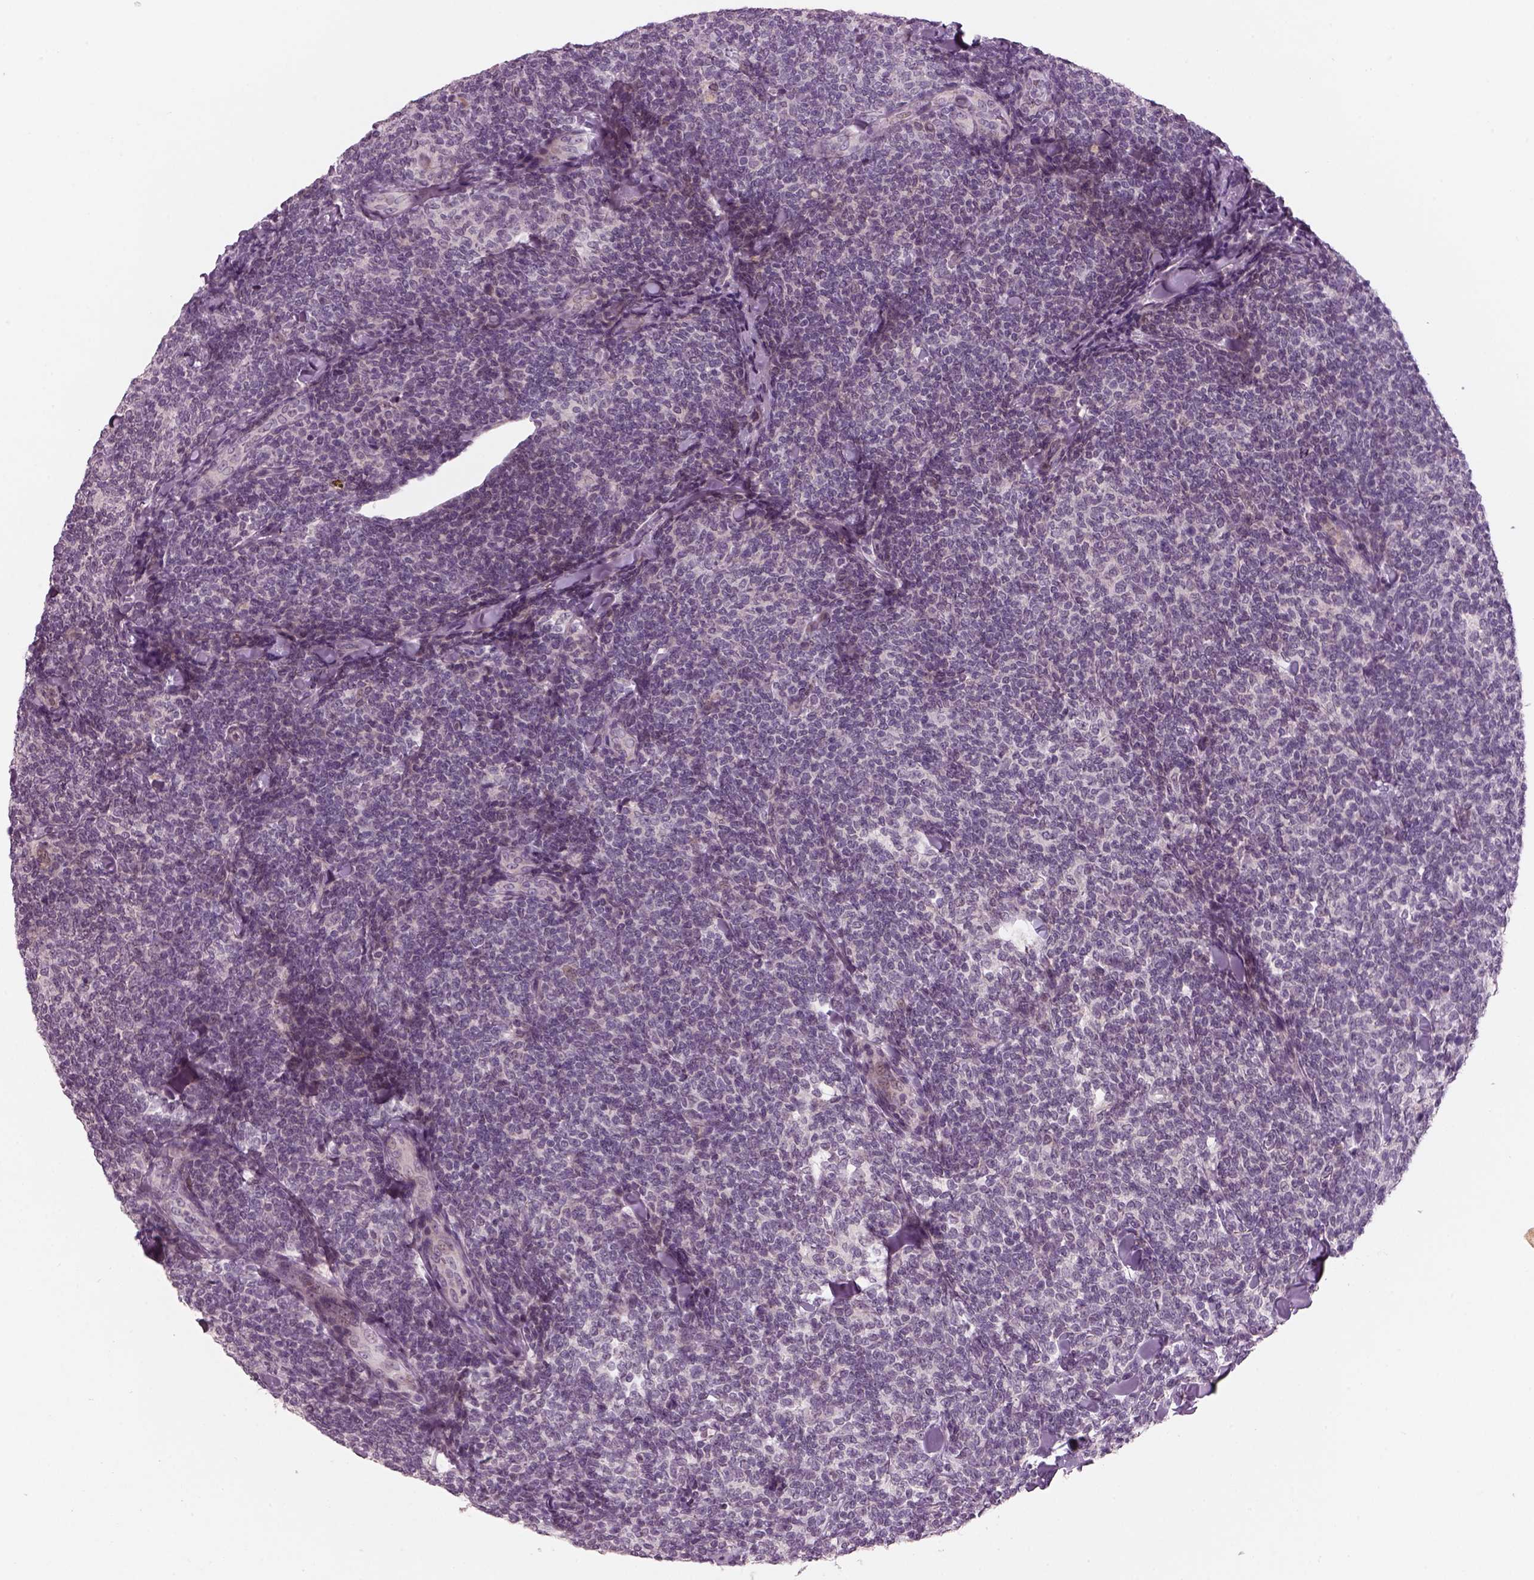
{"staining": {"intensity": "negative", "quantity": "none", "location": "none"}, "tissue": "lymphoma", "cell_type": "Tumor cells", "image_type": "cancer", "snomed": [{"axis": "morphology", "description": "Malignant lymphoma, non-Hodgkin's type, Low grade"}, {"axis": "topography", "description": "Lymph node"}], "caption": "DAB immunohistochemical staining of malignant lymphoma, non-Hodgkin's type (low-grade) reveals no significant positivity in tumor cells.", "gene": "PENK", "patient": {"sex": "female", "age": 56}}